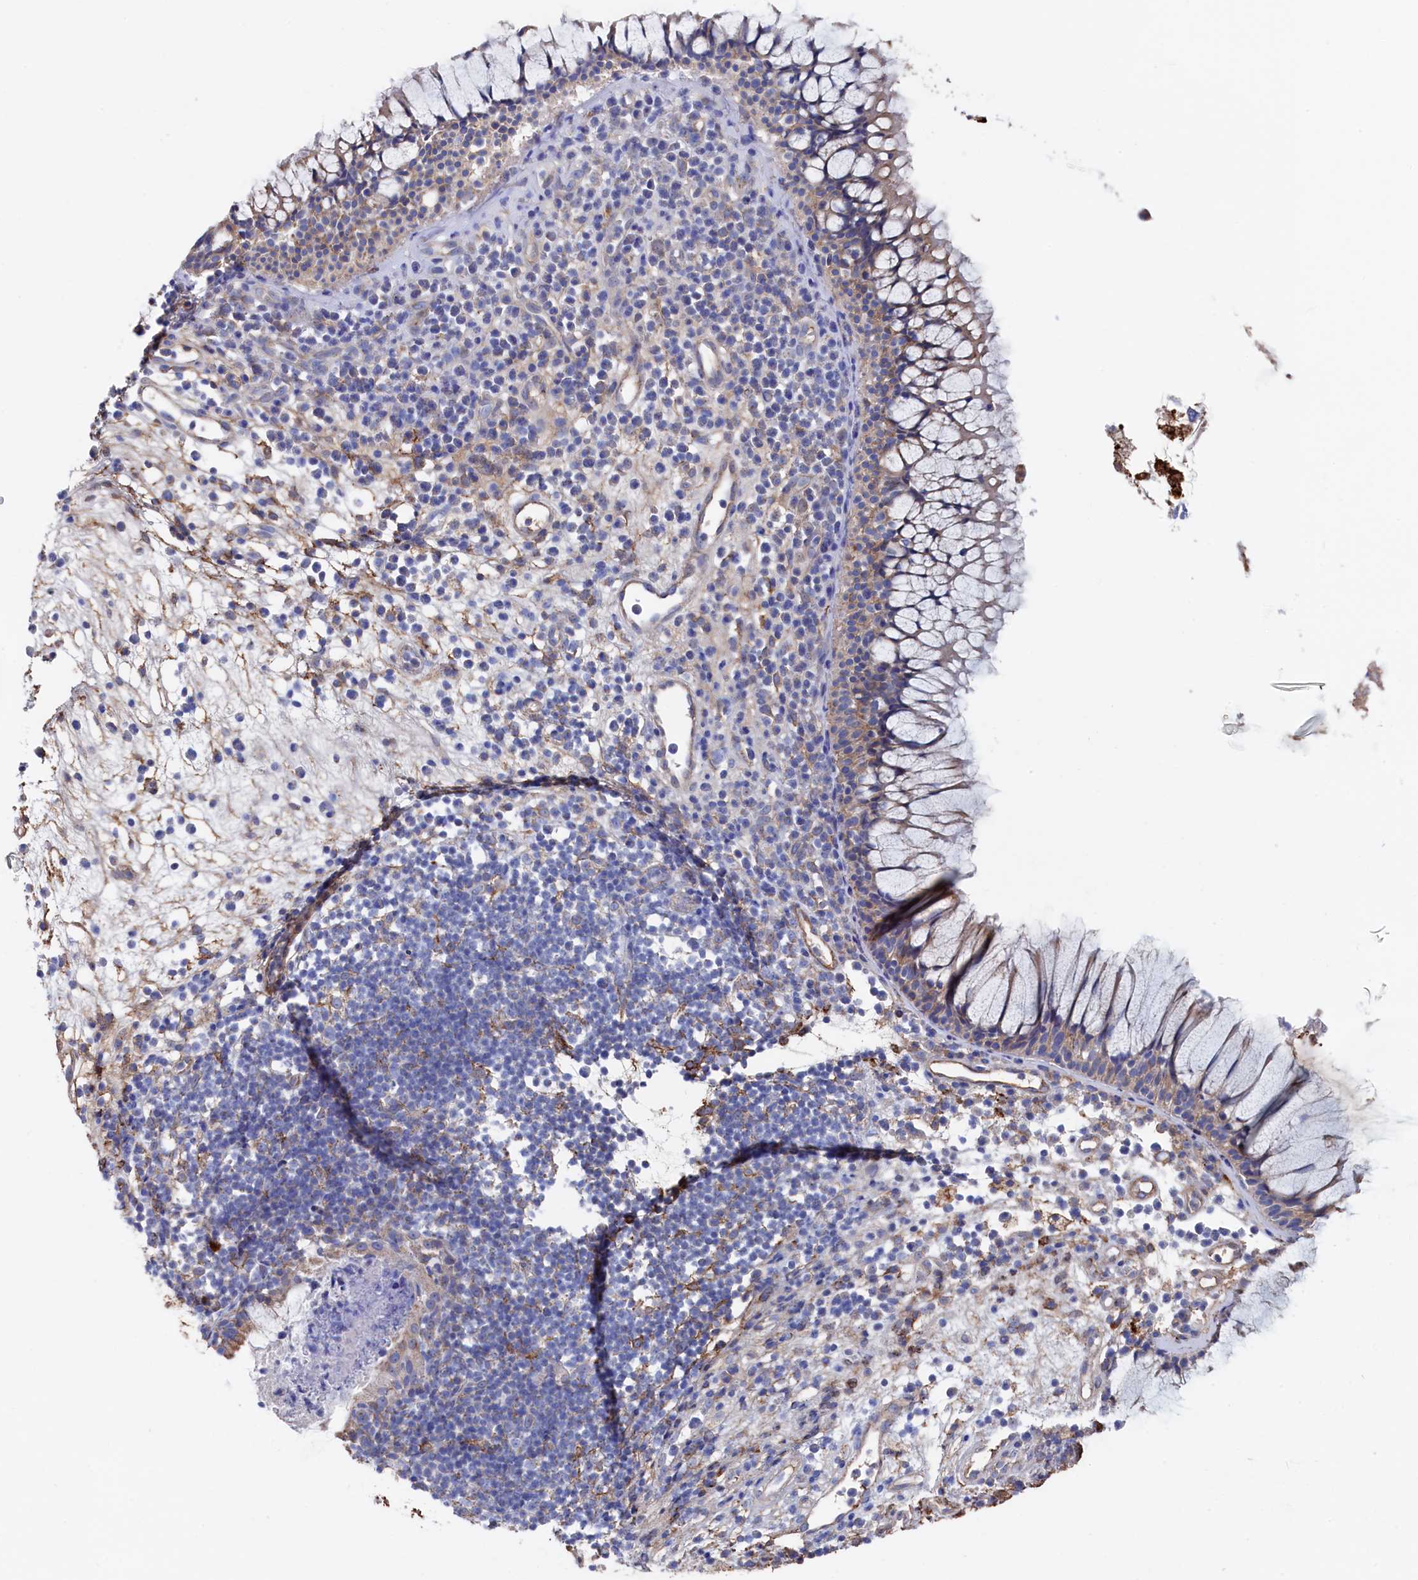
{"staining": {"intensity": "moderate", "quantity": "25%-75%", "location": "cytoplasmic/membranous"}, "tissue": "nasopharynx", "cell_type": "Respiratory epithelial cells", "image_type": "normal", "snomed": [{"axis": "morphology", "description": "Normal tissue, NOS"}, {"axis": "morphology", "description": "Inflammation, NOS"}, {"axis": "topography", "description": "Nasopharynx"}], "caption": "Moderate cytoplasmic/membranous protein positivity is seen in about 25%-75% of respiratory epithelial cells in nasopharynx.", "gene": "C12orf73", "patient": {"sex": "male", "age": 70}}